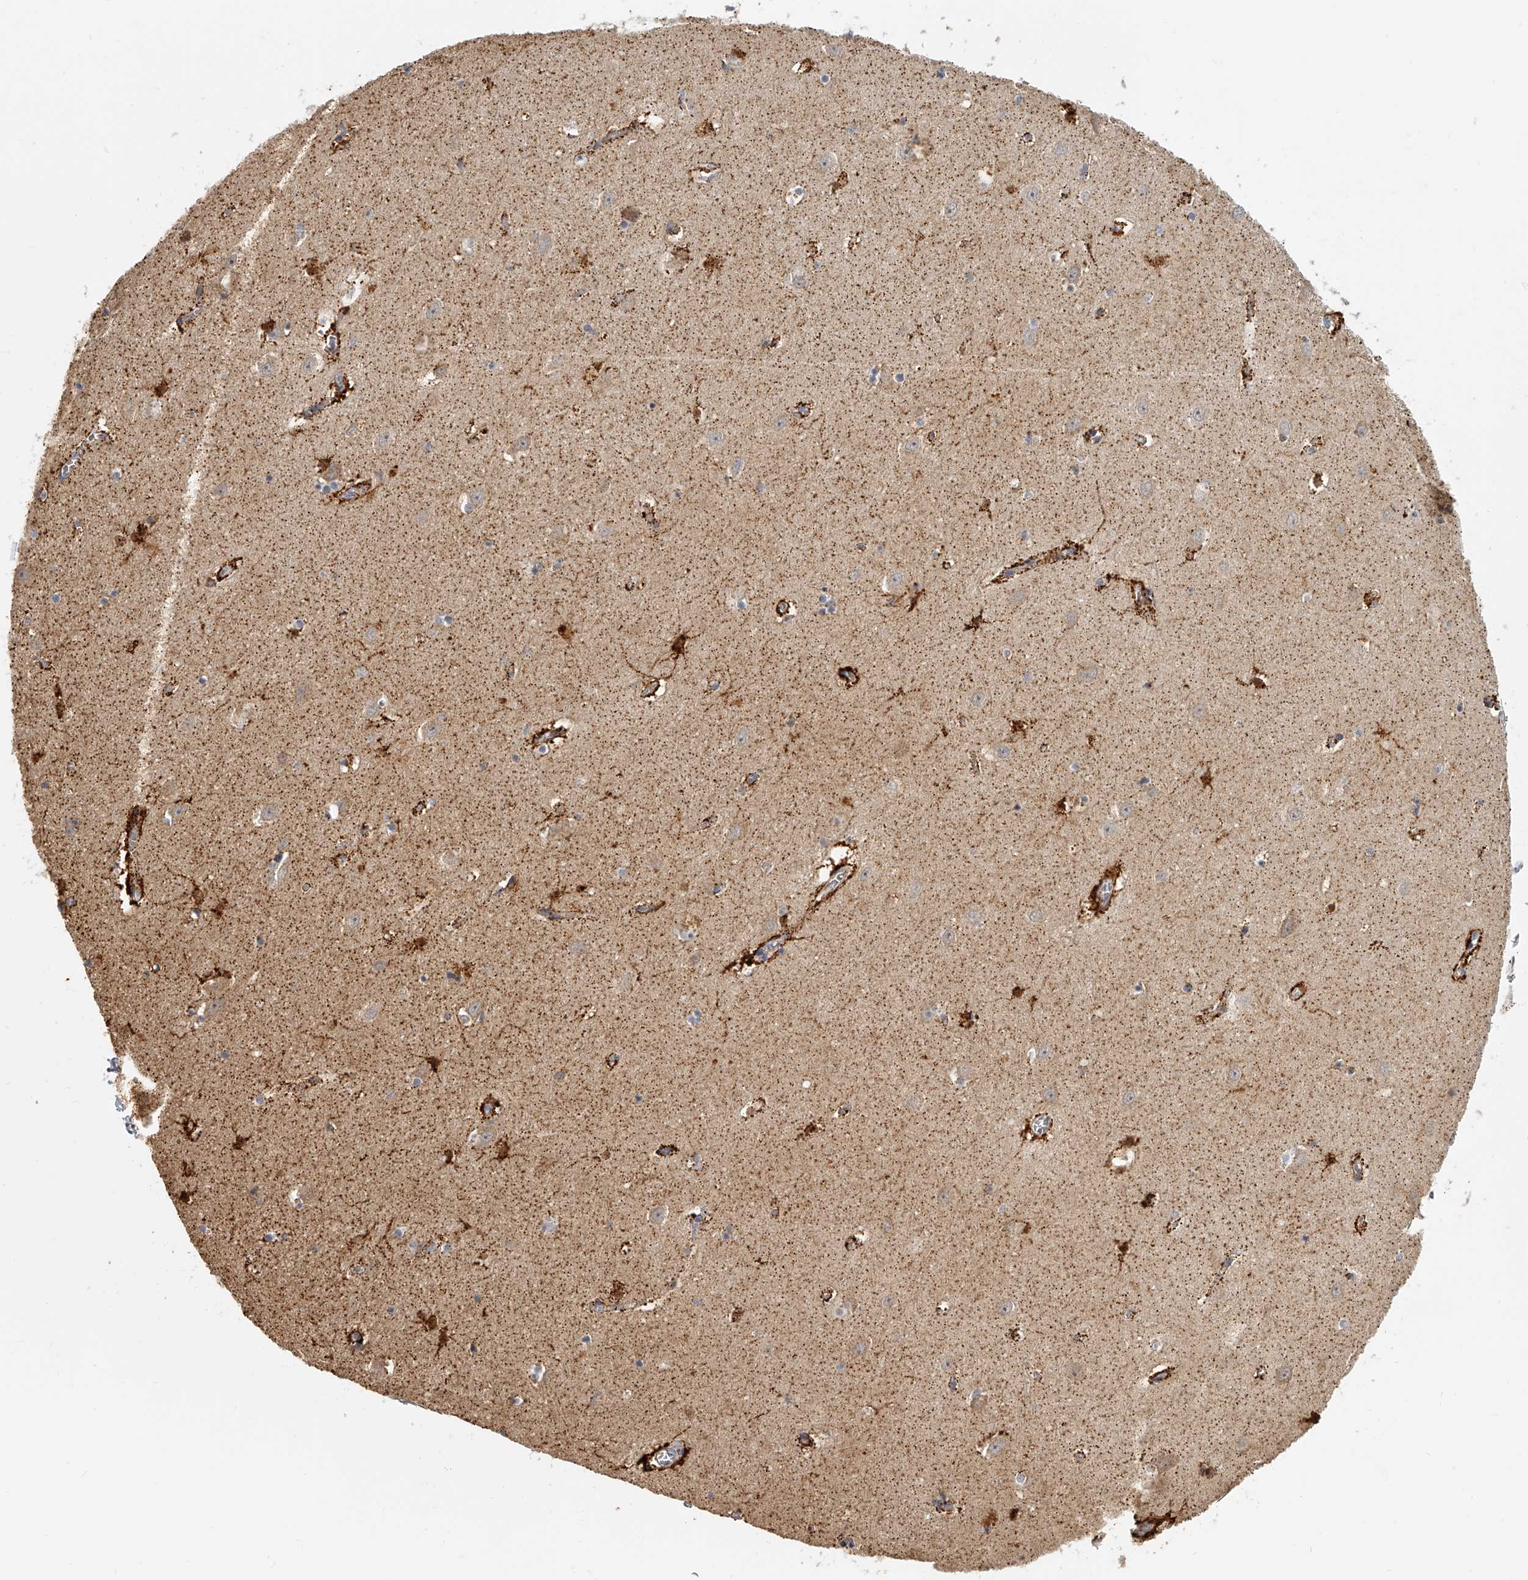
{"staining": {"intensity": "moderate", "quantity": "25%-75%", "location": "cytoplasmic/membranous"}, "tissue": "hippocampus", "cell_type": "Glial cells", "image_type": "normal", "snomed": [{"axis": "morphology", "description": "Normal tissue, NOS"}, {"axis": "topography", "description": "Hippocampus"}], "caption": "This micrograph exhibits IHC staining of normal human hippocampus, with medium moderate cytoplasmic/membranous positivity in about 25%-75% of glial cells.", "gene": "KLHL7", "patient": {"sex": "female", "age": 64}}